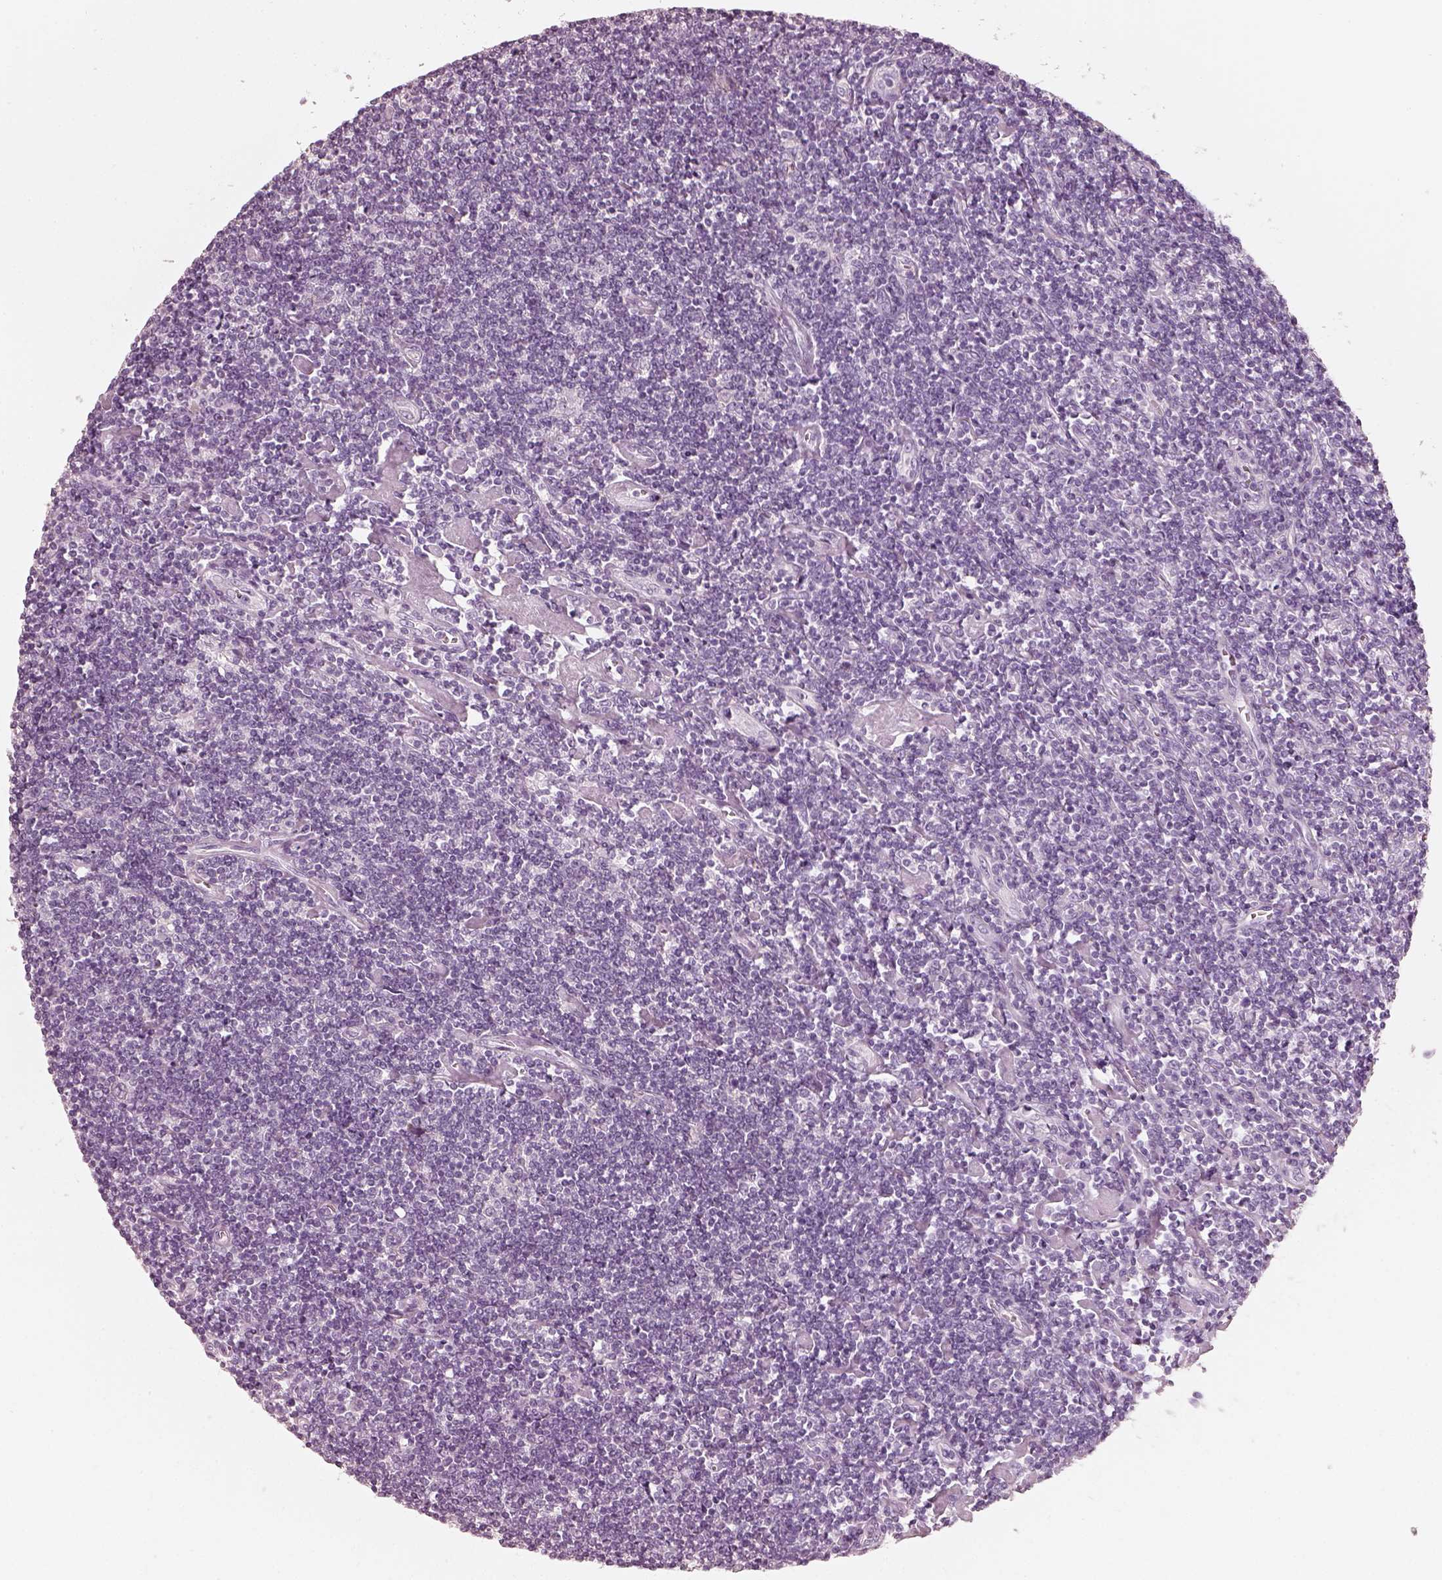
{"staining": {"intensity": "negative", "quantity": "none", "location": "none"}, "tissue": "lymphoma", "cell_type": "Tumor cells", "image_type": "cancer", "snomed": [{"axis": "morphology", "description": "Hodgkin's disease, NOS"}, {"axis": "topography", "description": "Lymph node"}], "caption": "This is an immunohistochemistry photomicrograph of Hodgkin's disease. There is no expression in tumor cells.", "gene": "R3HDML", "patient": {"sex": "male", "age": 40}}